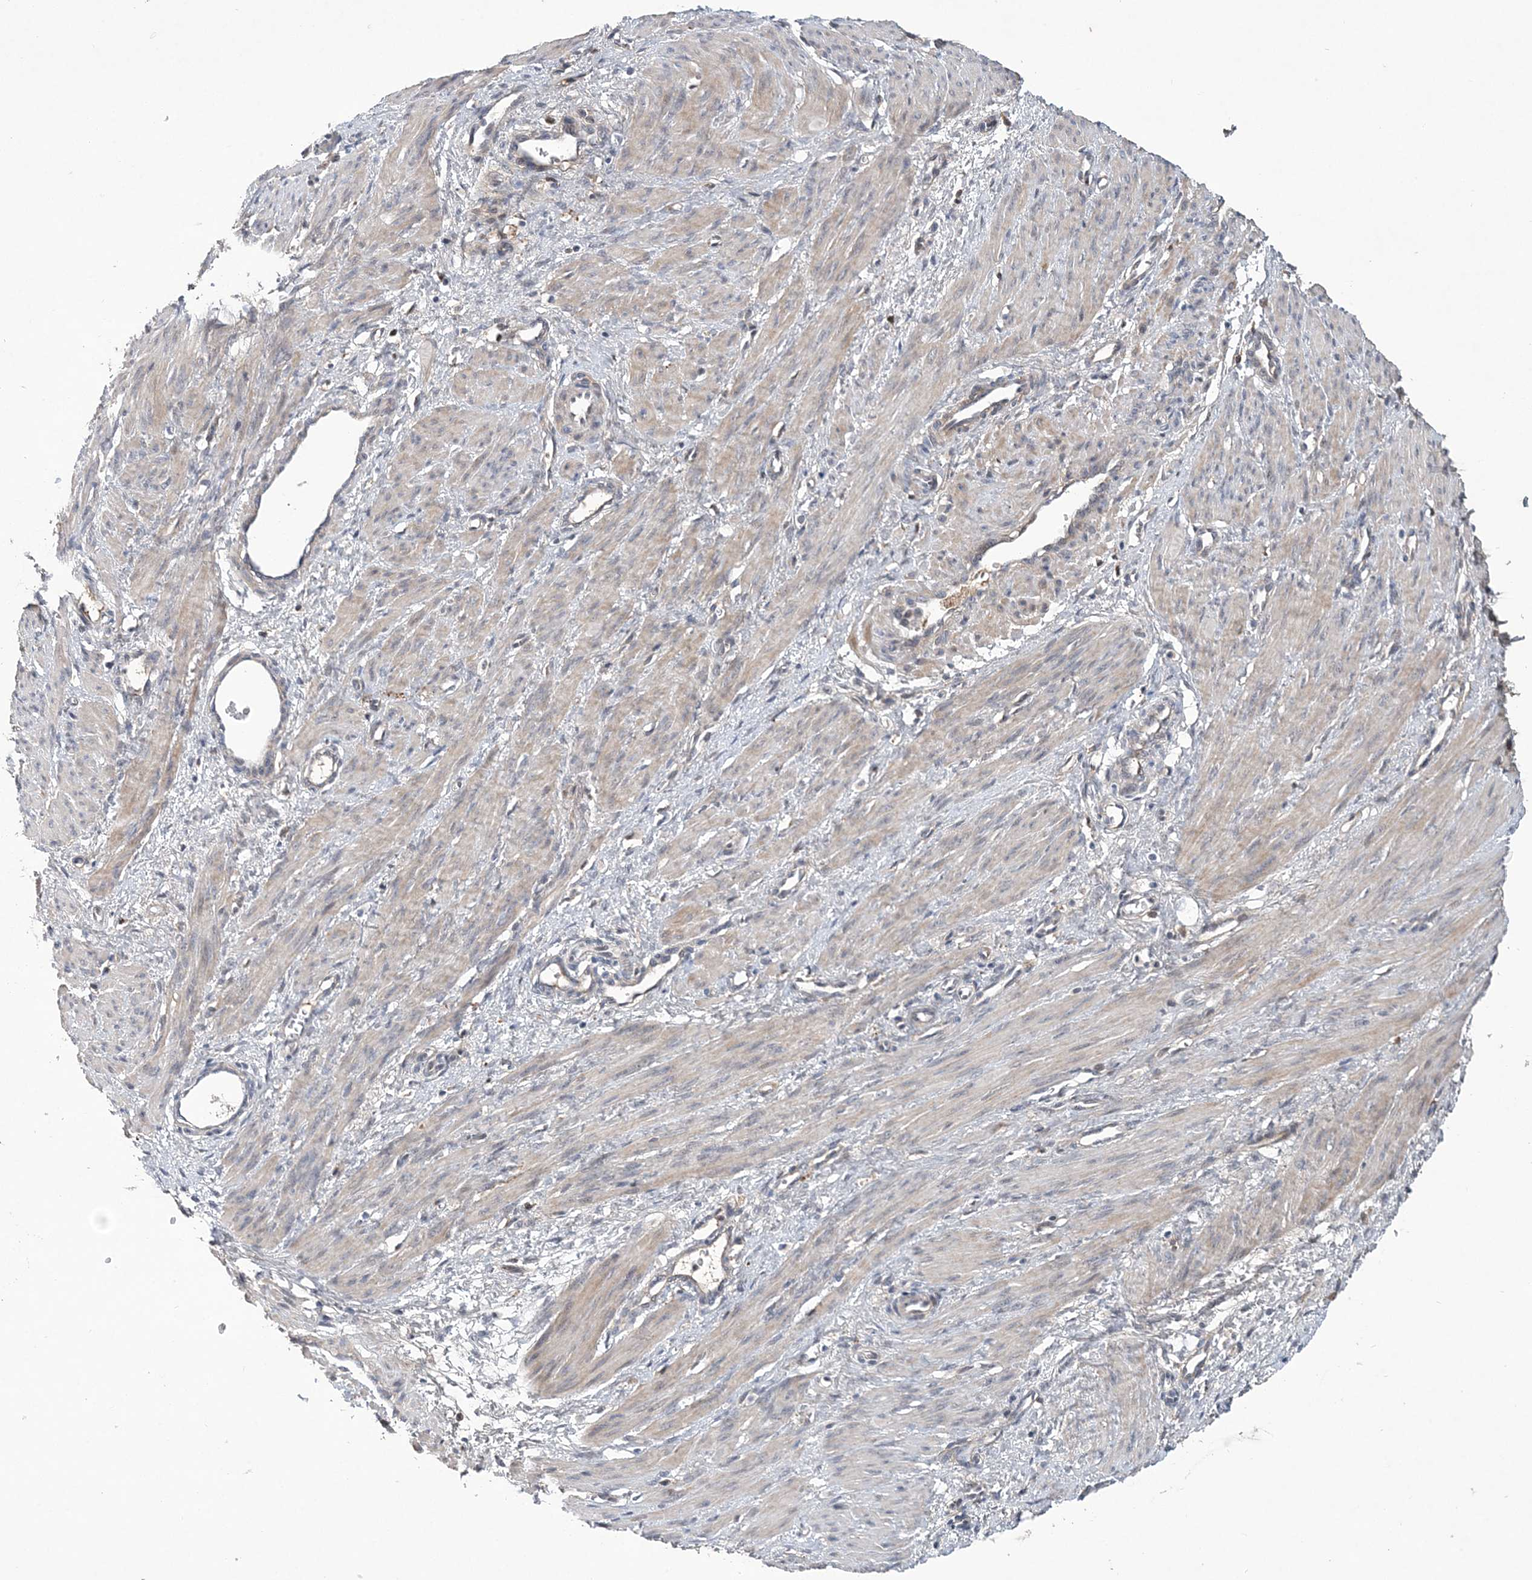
{"staining": {"intensity": "weak", "quantity": ">75%", "location": "cytoplasmic/membranous"}, "tissue": "smooth muscle", "cell_type": "Smooth muscle cells", "image_type": "normal", "snomed": [{"axis": "morphology", "description": "Normal tissue, NOS"}, {"axis": "topography", "description": "Endometrium"}], "caption": "Immunohistochemical staining of benign smooth muscle demonstrates low levels of weak cytoplasmic/membranous positivity in approximately >75% of smooth muscle cells.", "gene": "FAM217A", "patient": {"sex": "female", "age": 33}}